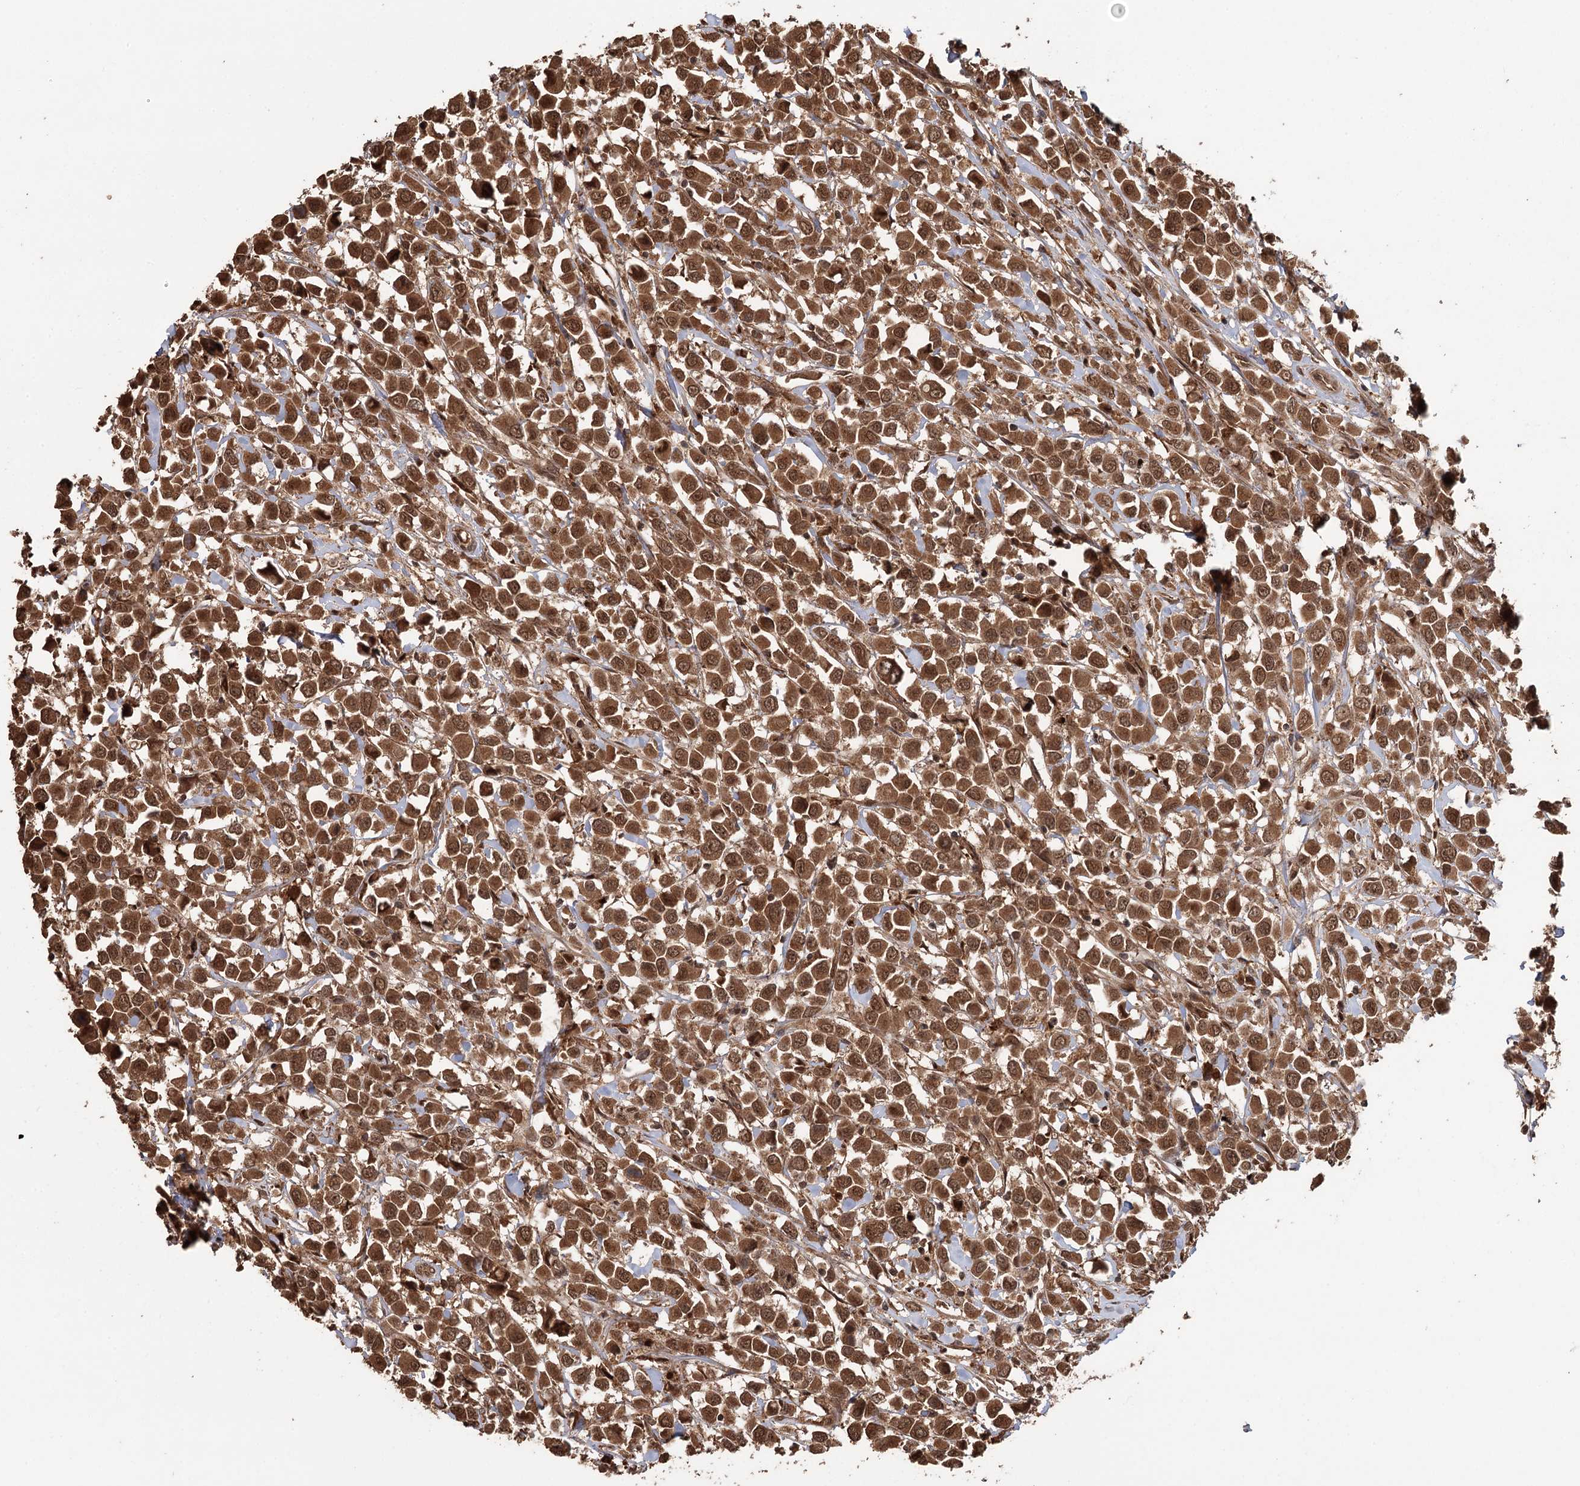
{"staining": {"intensity": "moderate", "quantity": ">75%", "location": "cytoplasmic/membranous,nuclear"}, "tissue": "breast cancer", "cell_type": "Tumor cells", "image_type": "cancer", "snomed": [{"axis": "morphology", "description": "Duct carcinoma"}, {"axis": "topography", "description": "Breast"}], "caption": "Protein staining of infiltrating ductal carcinoma (breast) tissue demonstrates moderate cytoplasmic/membranous and nuclear positivity in approximately >75% of tumor cells.", "gene": "N6AMT1", "patient": {"sex": "female", "age": 61}}